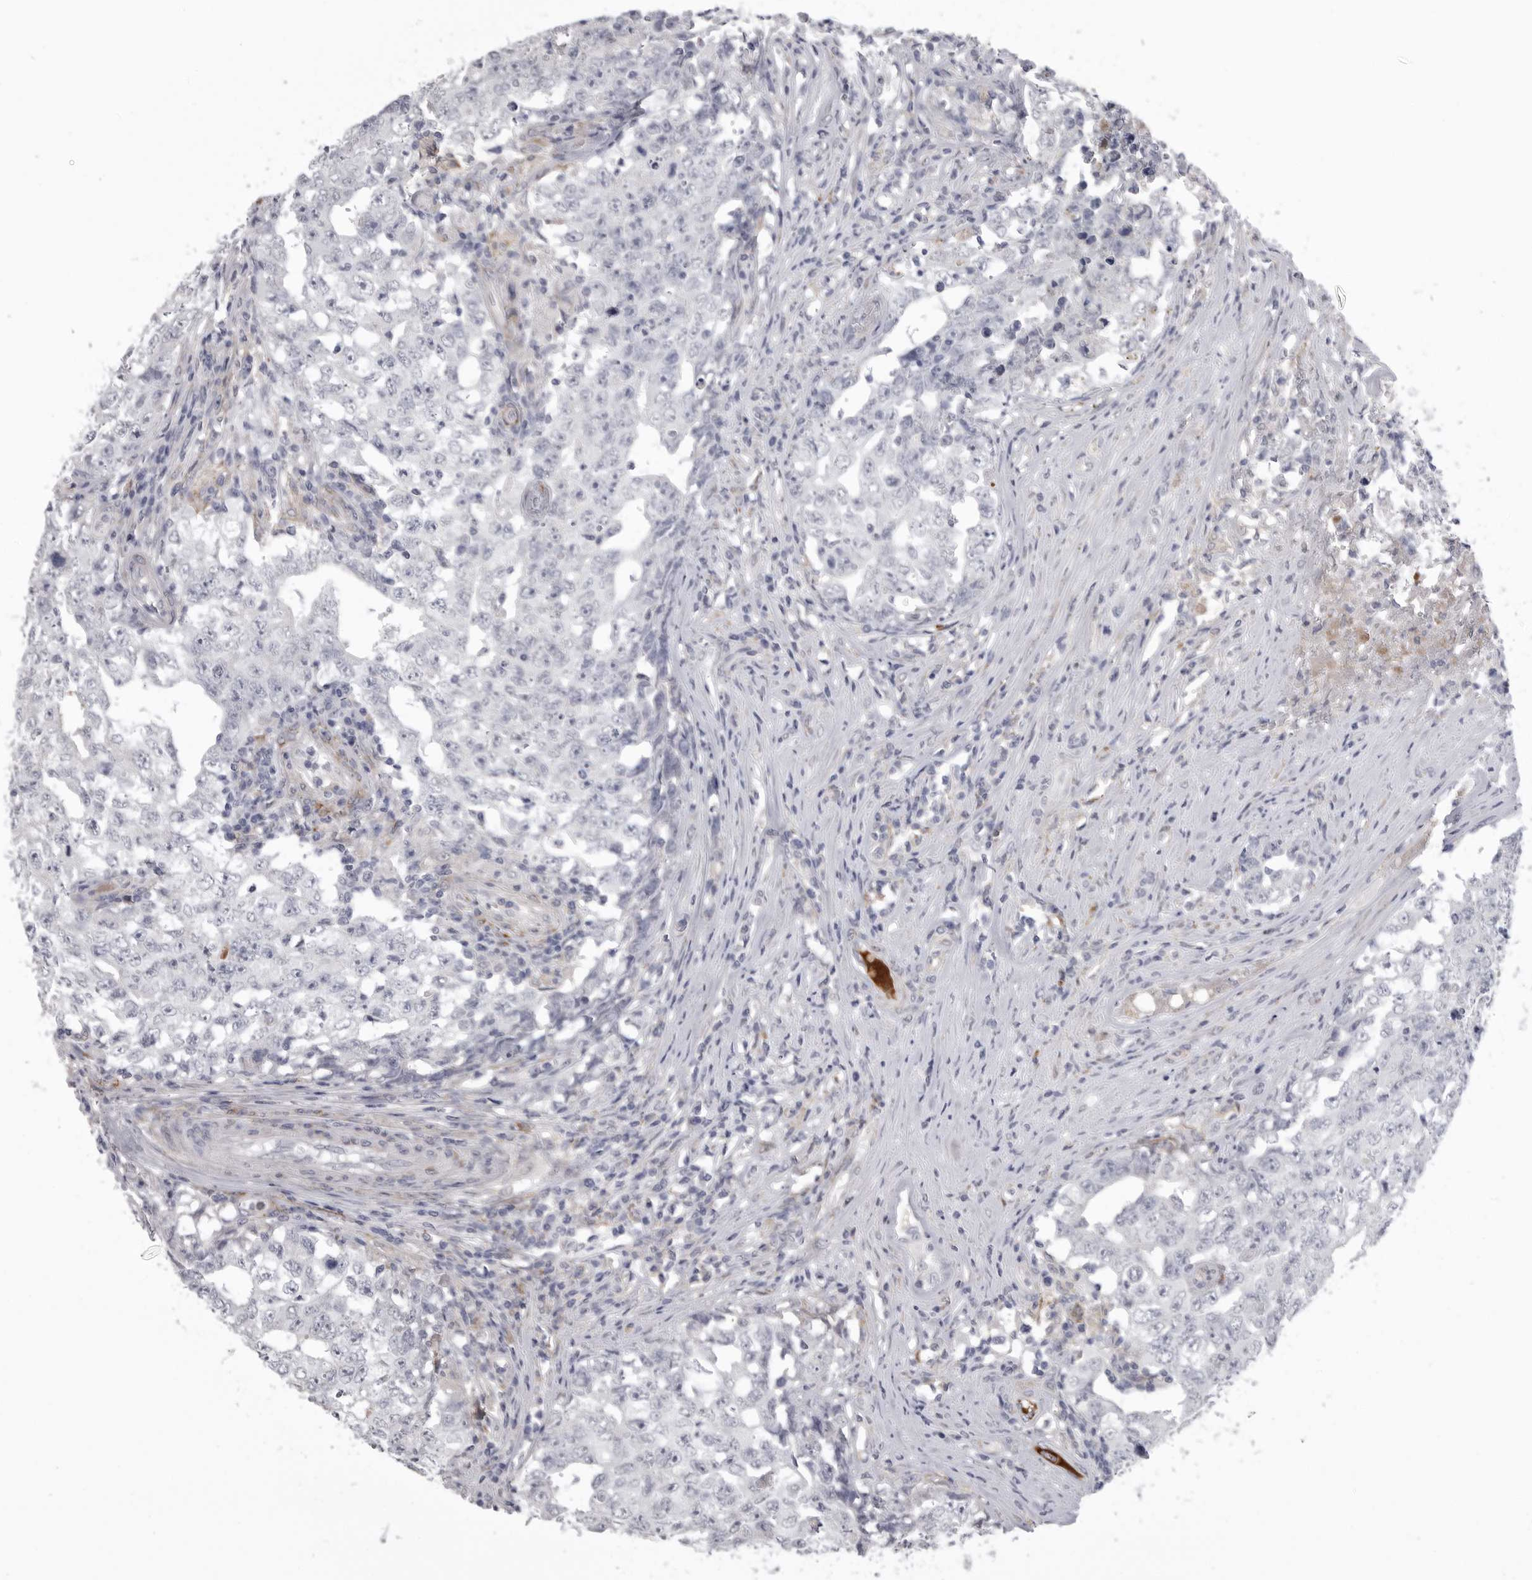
{"staining": {"intensity": "negative", "quantity": "none", "location": "none"}, "tissue": "testis cancer", "cell_type": "Tumor cells", "image_type": "cancer", "snomed": [{"axis": "morphology", "description": "Carcinoma, Embryonal, NOS"}, {"axis": "topography", "description": "Testis"}], "caption": "There is no significant positivity in tumor cells of testis cancer.", "gene": "SERPING1", "patient": {"sex": "male", "age": 26}}